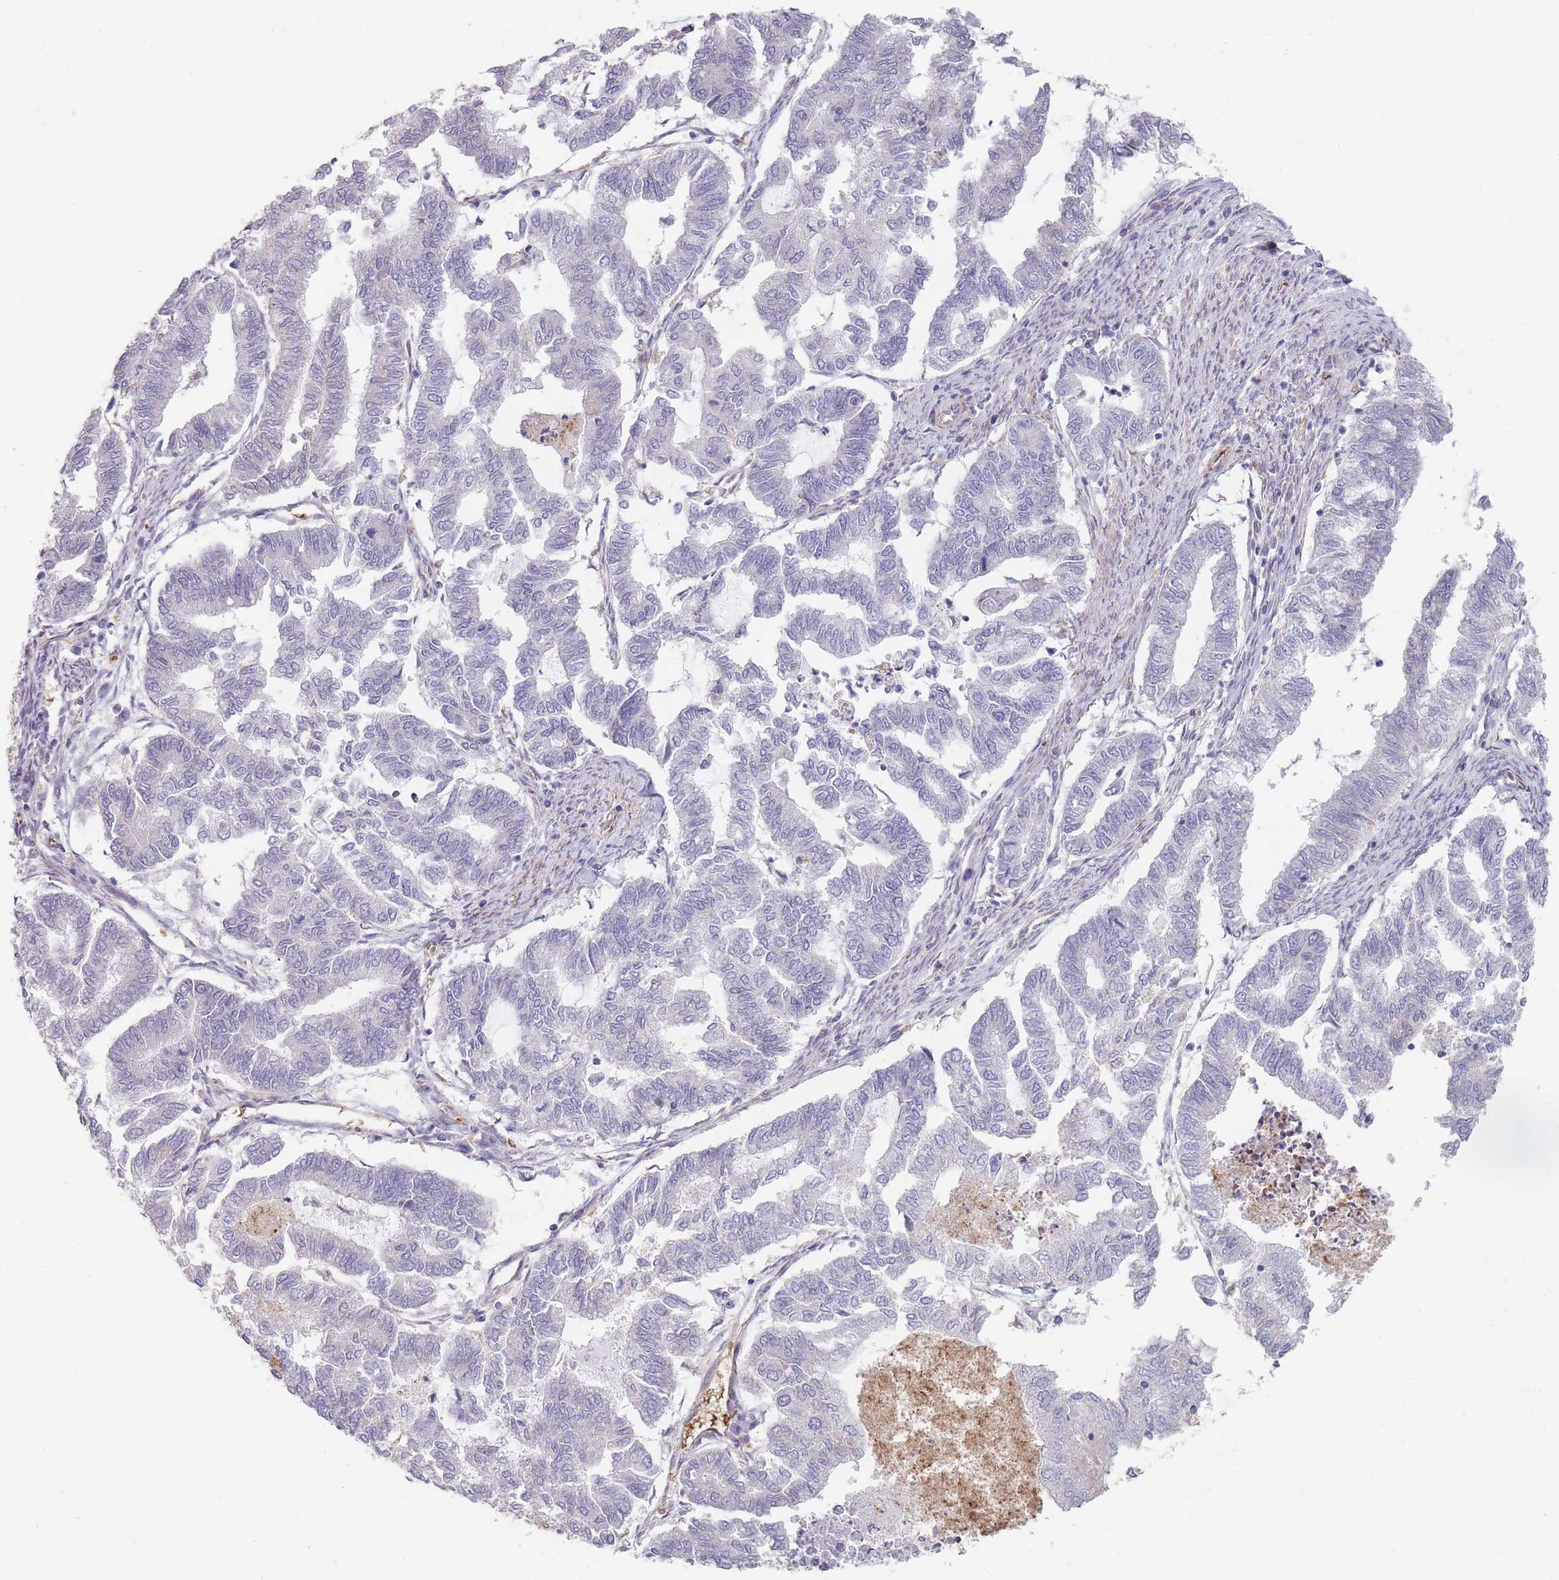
{"staining": {"intensity": "negative", "quantity": "none", "location": "none"}, "tissue": "endometrial cancer", "cell_type": "Tumor cells", "image_type": "cancer", "snomed": [{"axis": "morphology", "description": "Adenocarcinoma, NOS"}, {"axis": "topography", "description": "Endometrium"}], "caption": "The photomicrograph shows no staining of tumor cells in adenocarcinoma (endometrial). (Brightfield microscopy of DAB (3,3'-diaminobenzidine) IHC at high magnification).", "gene": "SMPD4", "patient": {"sex": "female", "age": 79}}